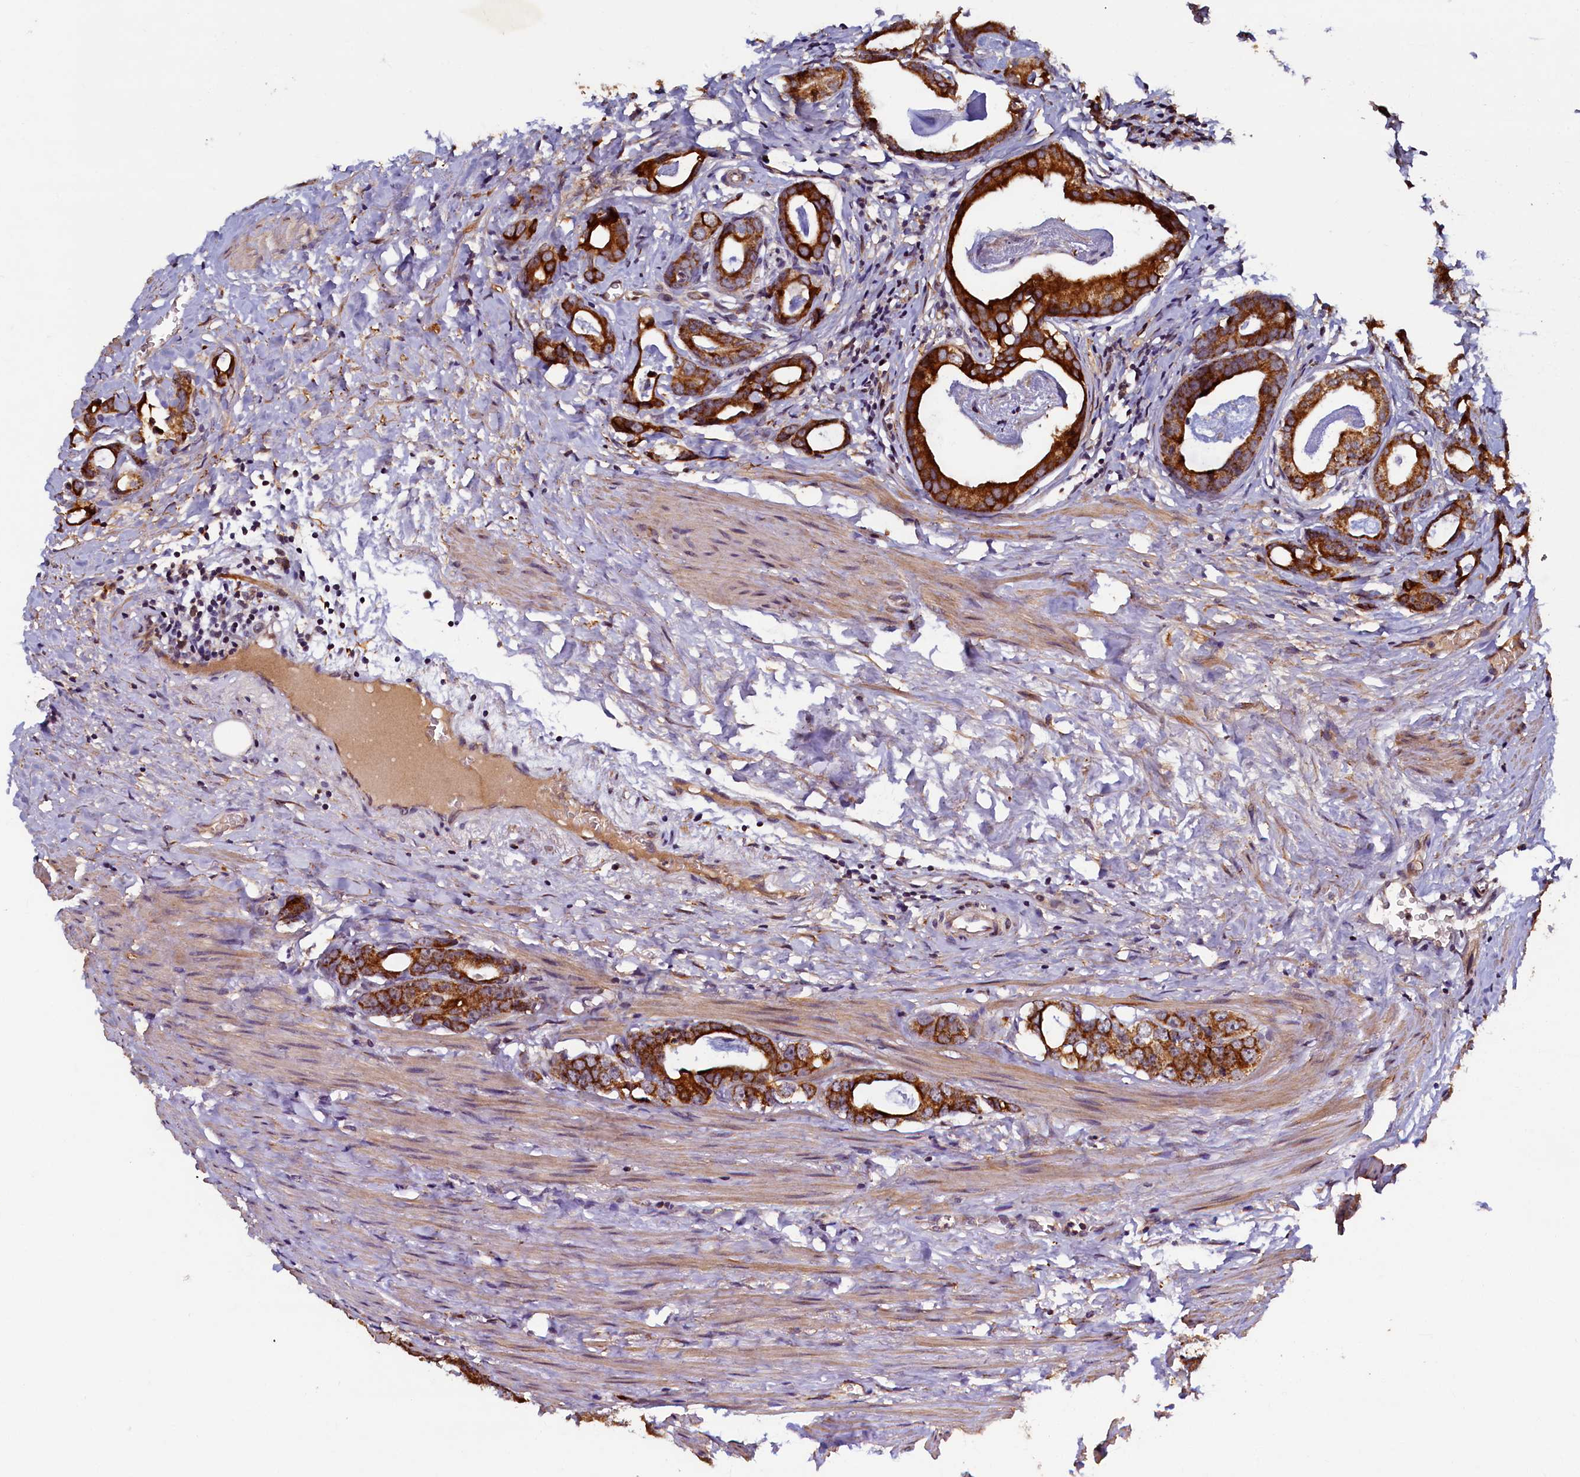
{"staining": {"intensity": "strong", "quantity": ">75%", "location": "cytoplasmic/membranous"}, "tissue": "prostate cancer", "cell_type": "Tumor cells", "image_type": "cancer", "snomed": [{"axis": "morphology", "description": "Adenocarcinoma, Low grade"}, {"axis": "topography", "description": "Prostate"}], "caption": "Human low-grade adenocarcinoma (prostate) stained for a protein (brown) exhibits strong cytoplasmic/membranous positive expression in approximately >75% of tumor cells.", "gene": "NCKAP5L", "patient": {"sex": "male", "age": 71}}